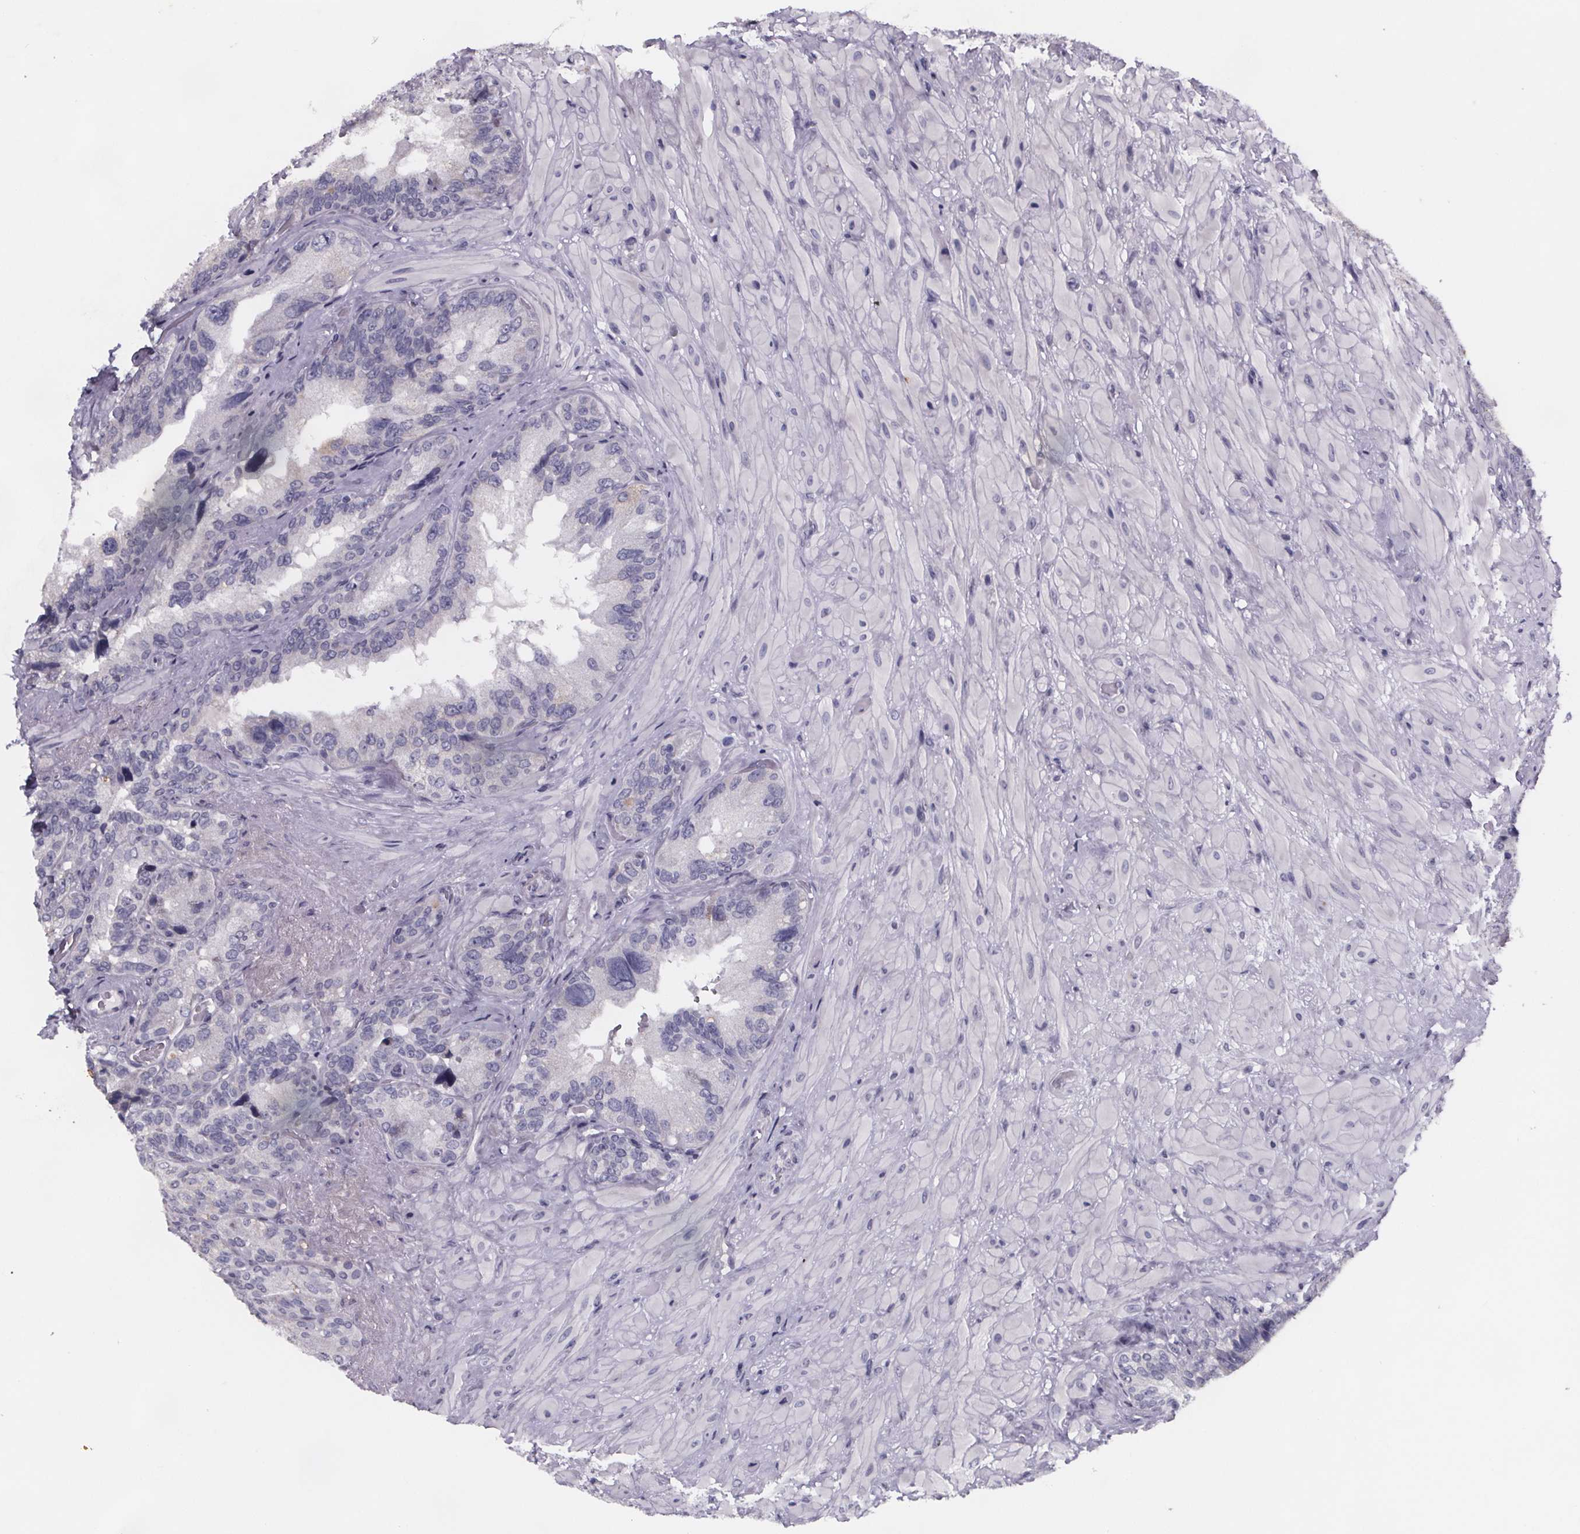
{"staining": {"intensity": "negative", "quantity": "none", "location": "none"}, "tissue": "seminal vesicle", "cell_type": "Glandular cells", "image_type": "normal", "snomed": [{"axis": "morphology", "description": "Normal tissue, NOS"}, {"axis": "topography", "description": "Seminal veicle"}], "caption": "Image shows no significant protein staining in glandular cells of normal seminal vesicle. (Brightfield microscopy of DAB (3,3'-diaminobenzidine) IHC at high magnification).", "gene": "PAH", "patient": {"sex": "male", "age": 69}}